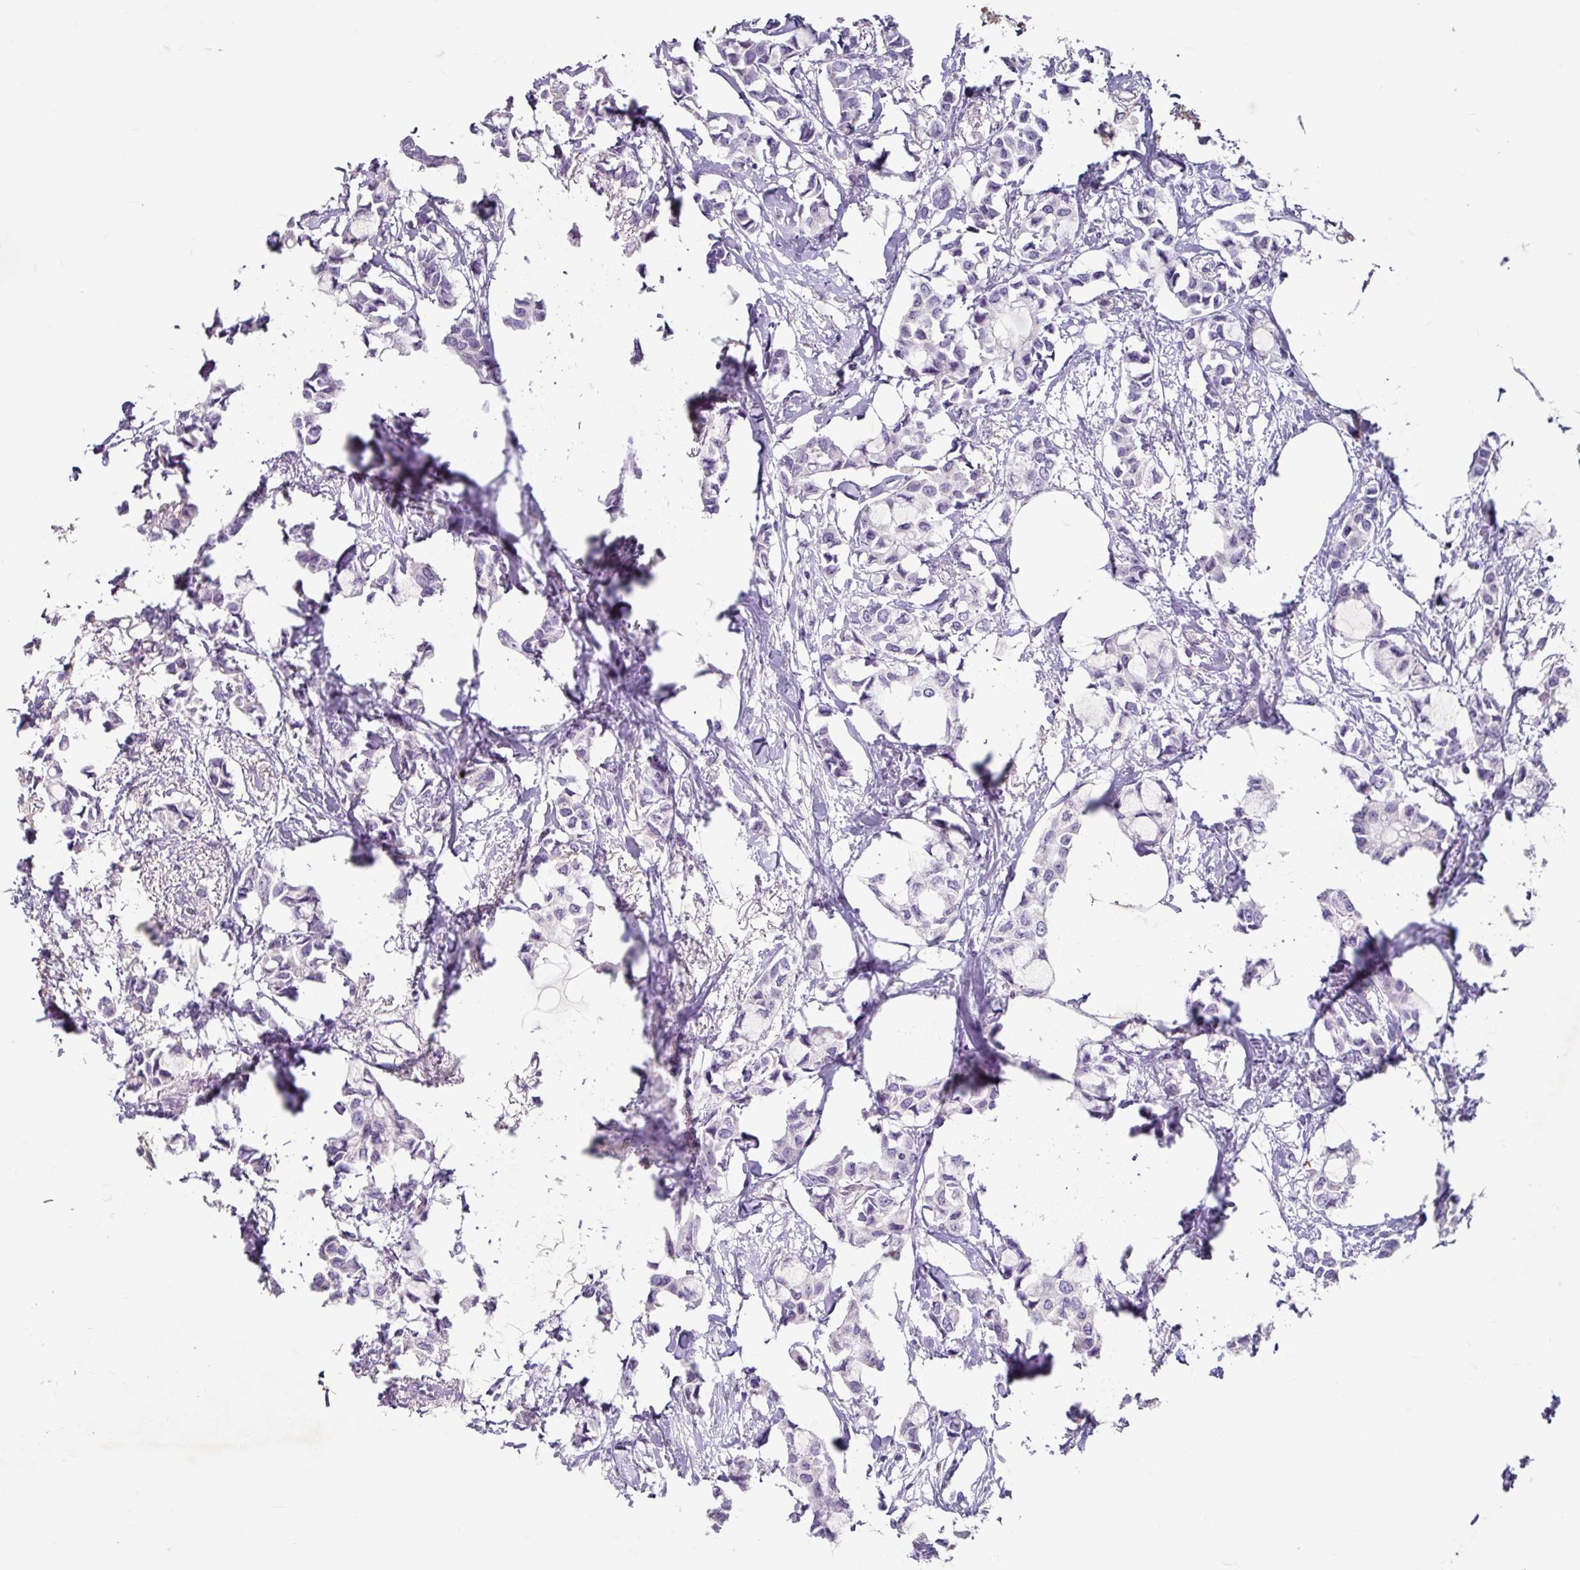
{"staining": {"intensity": "negative", "quantity": "none", "location": "none"}, "tissue": "breast cancer", "cell_type": "Tumor cells", "image_type": "cancer", "snomed": [{"axis": "morphology", "description": "Duct carcinoma"}, {"axis": "topography", "description": "Breast"}], "caption": "An immunohistochemistry (IHC) image of breast intraductal carcinoma is shown. There is no staining in tumor cells of breast intraductal carcinoma.", "gene": "ANKRD1", "patient": {"sex": "female", "age": 73}}